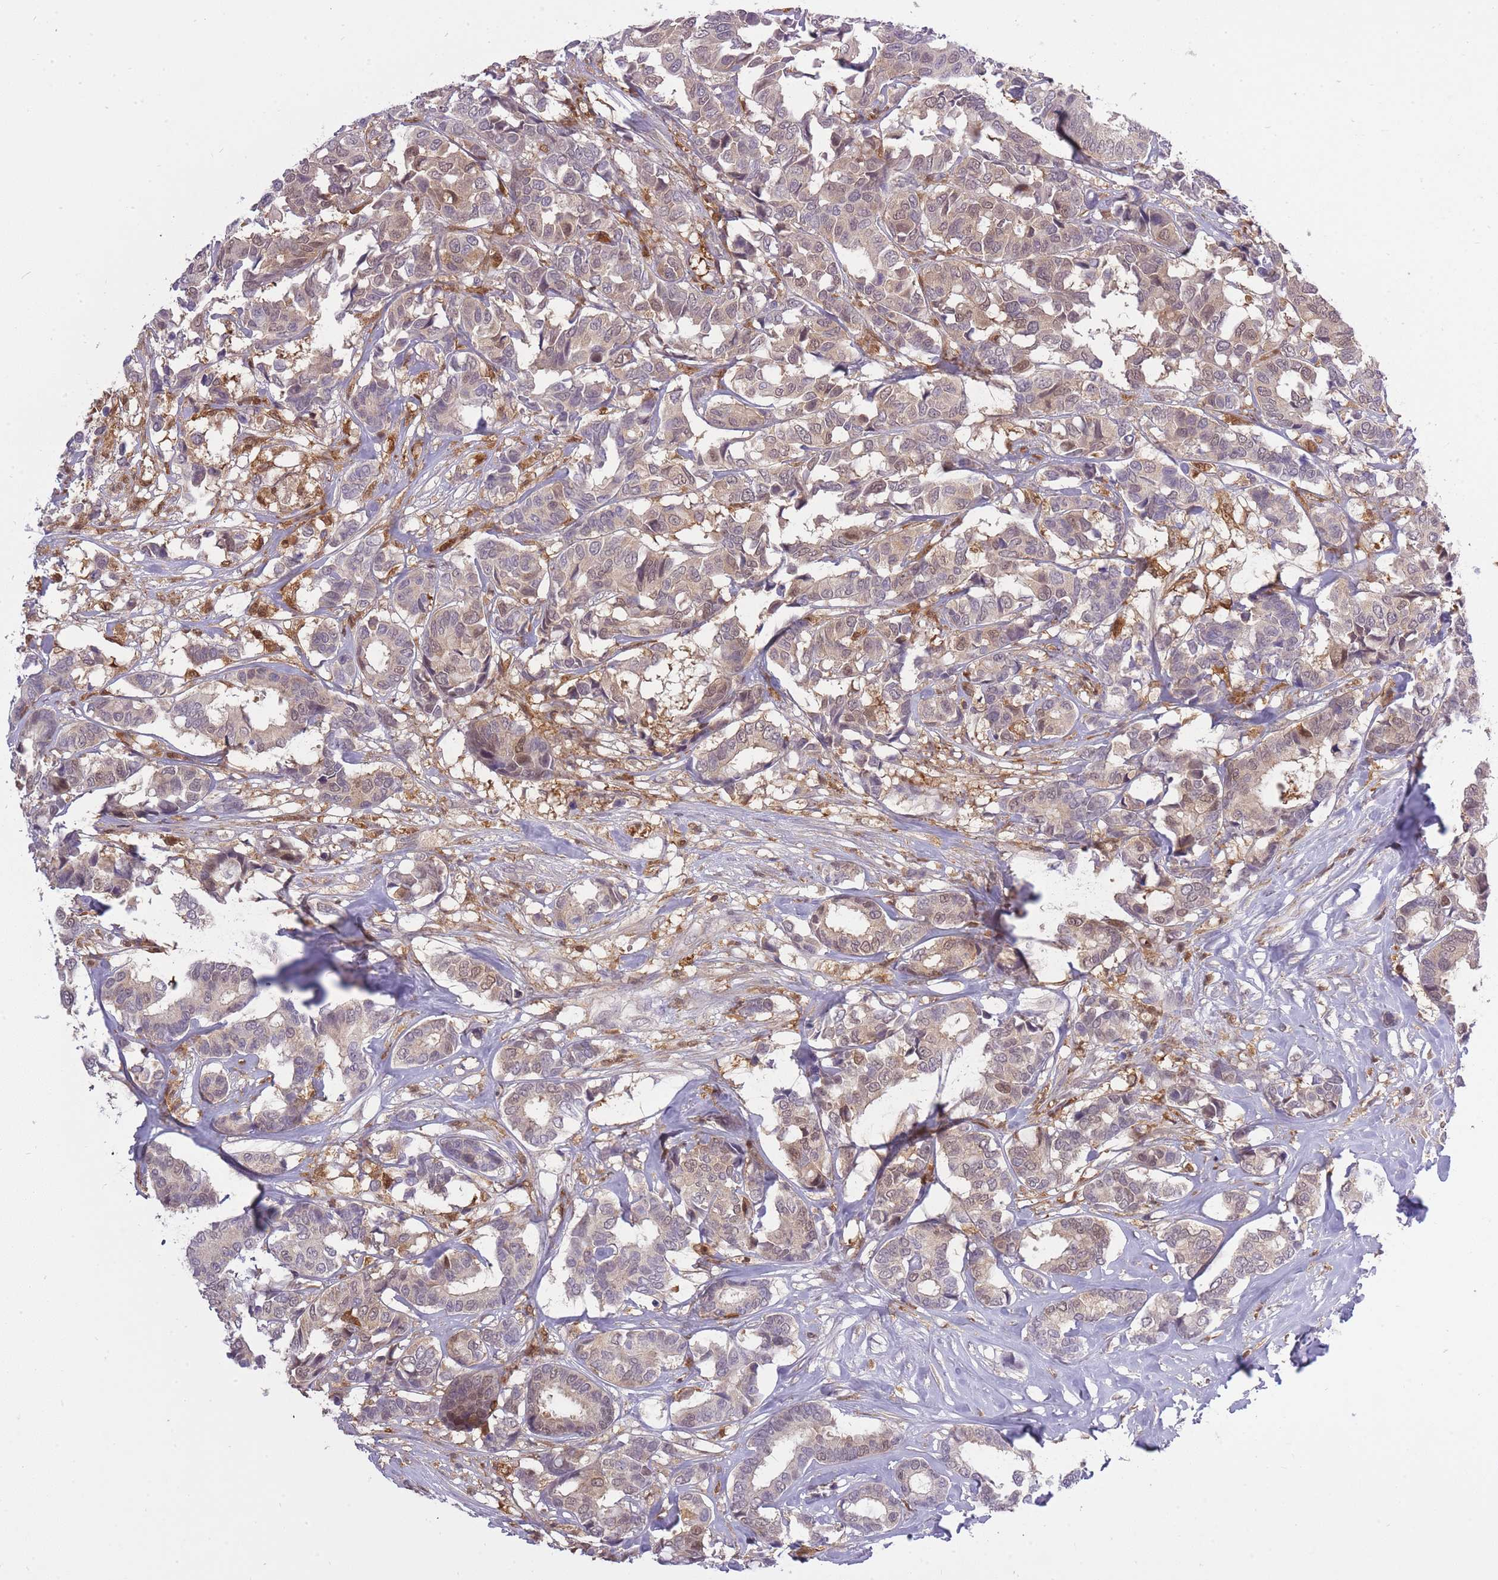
{"staining": {"intensity": "weak", "quantity": "25%-75%", "location": "cytoplasmic/membranous,nuclear"}, "tissue": "breast cancer", "cell_type": "Tumor cells", "image_type": "cancer", "snomed": [{"axis": "morphology", "description": "Normal tissue, NOS"}, {"axis": "morphology", "description": "Duct carcinoma"}, {"axis": "topography", "description": "Breast"}], "caption": "The photomicrograph displays immunohistochemical staining of breast invasive ductal carcinoma. There is weak cytoplasmic/membranous and nuclear positivity is appreciated in about 25%-75% of tumor cells.", "gene": "CXorf38", "patient": {"sex": "female", "age": 87}}